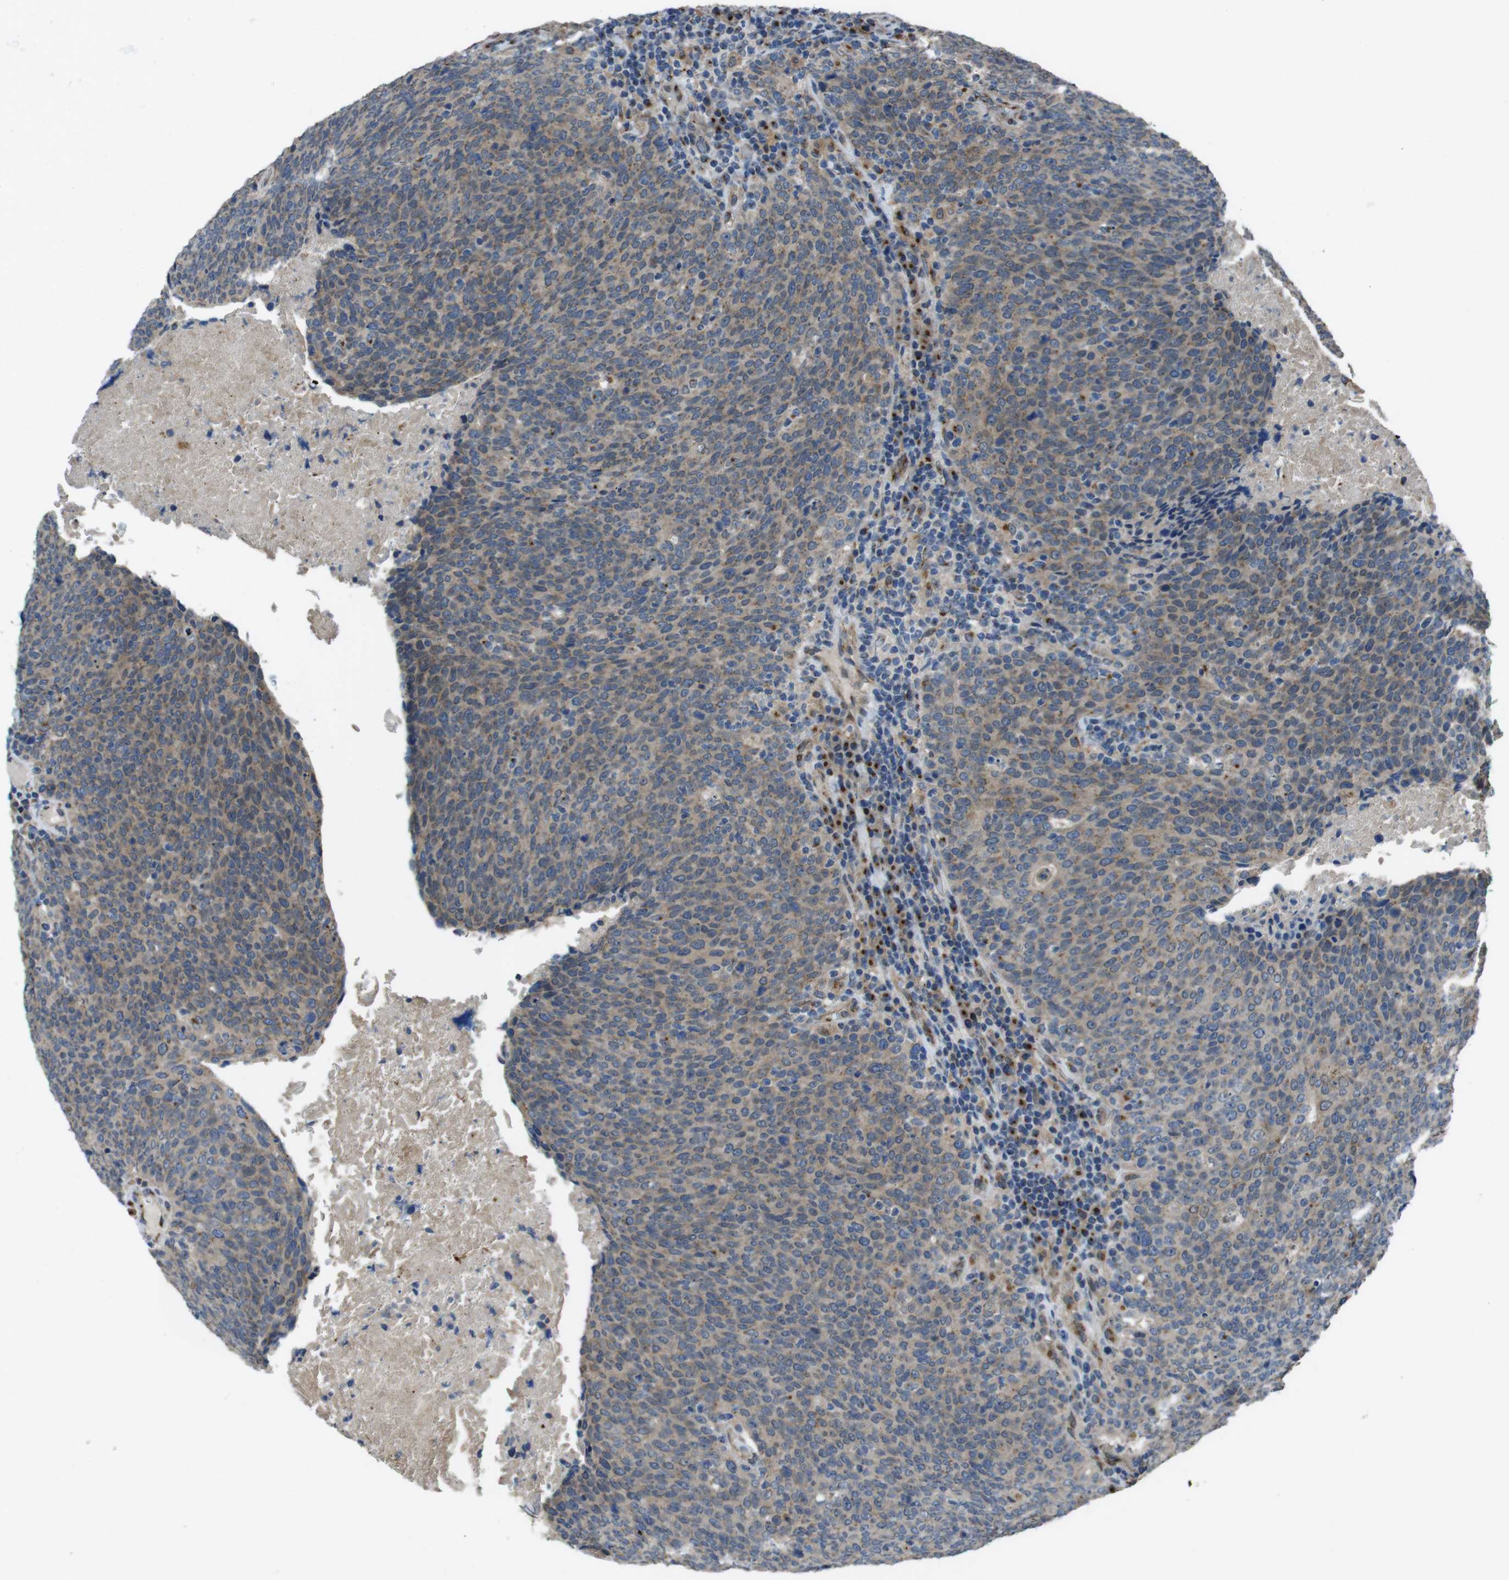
{"staining": {"intensity": "moderate", "quantity": "25%-75%", "location": "cytoplasmic/membranous"}, "tissue": "head and neck cancer", "cell_type": "Tumor cells", "image_type": "cancer", "snomed": [{"axis": "morphology", "description": "Squamous cell carcinoma, NOS"}, {"axis": "morphology", "description": "Squamous cell carcinoma, metastatic, NOS"}, {"axis": "topography", "description": "Lymph node"}, {"axis": "topography", "description": "Head-Neck"}], "caption": "This image shows IHC staining of head and neck cancer (squamous cell carcinoma), with medium moderate cytoplasmic/membranous positivity in about 25%-75% of tumor cells.", "gene": "RAB6A", "patient": {"sex": "male", "age": 62}}